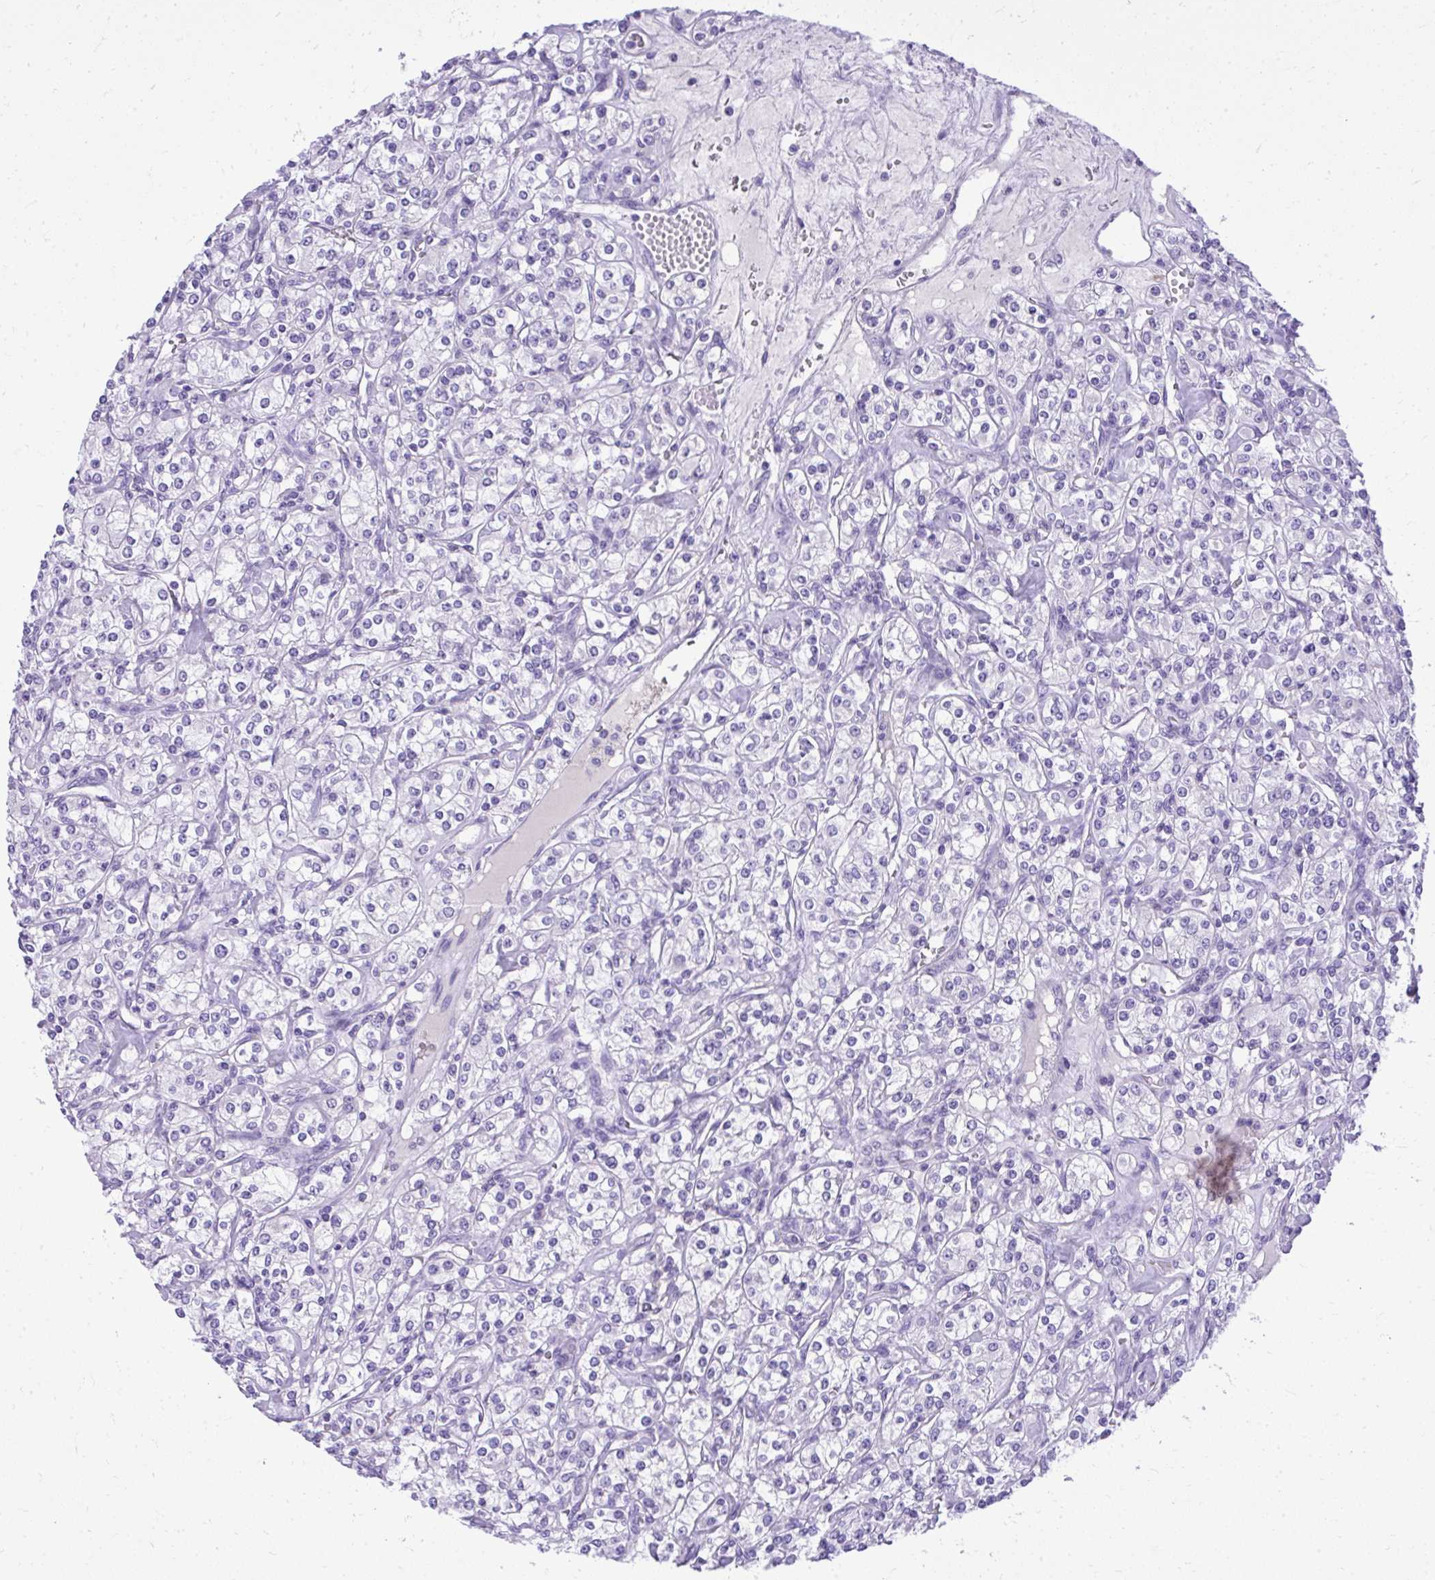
{"staining": {"intensity": "negative", "quantity": "none", "location": "none"}, "tissue": "renal cancer", "cell_type": "Tumor cells", "image_type": "cancer", "snomed": [{"axis": "morphology", "description": "Adenocarcinoma, NOS"}, {"axis": "topography", "description": "Kidney"}], "caption": "Tumor cells show no significant expression in renal cancer.", "gene": "ST6GALNAC3", "patient": {"sex": "male", "age": 77}}